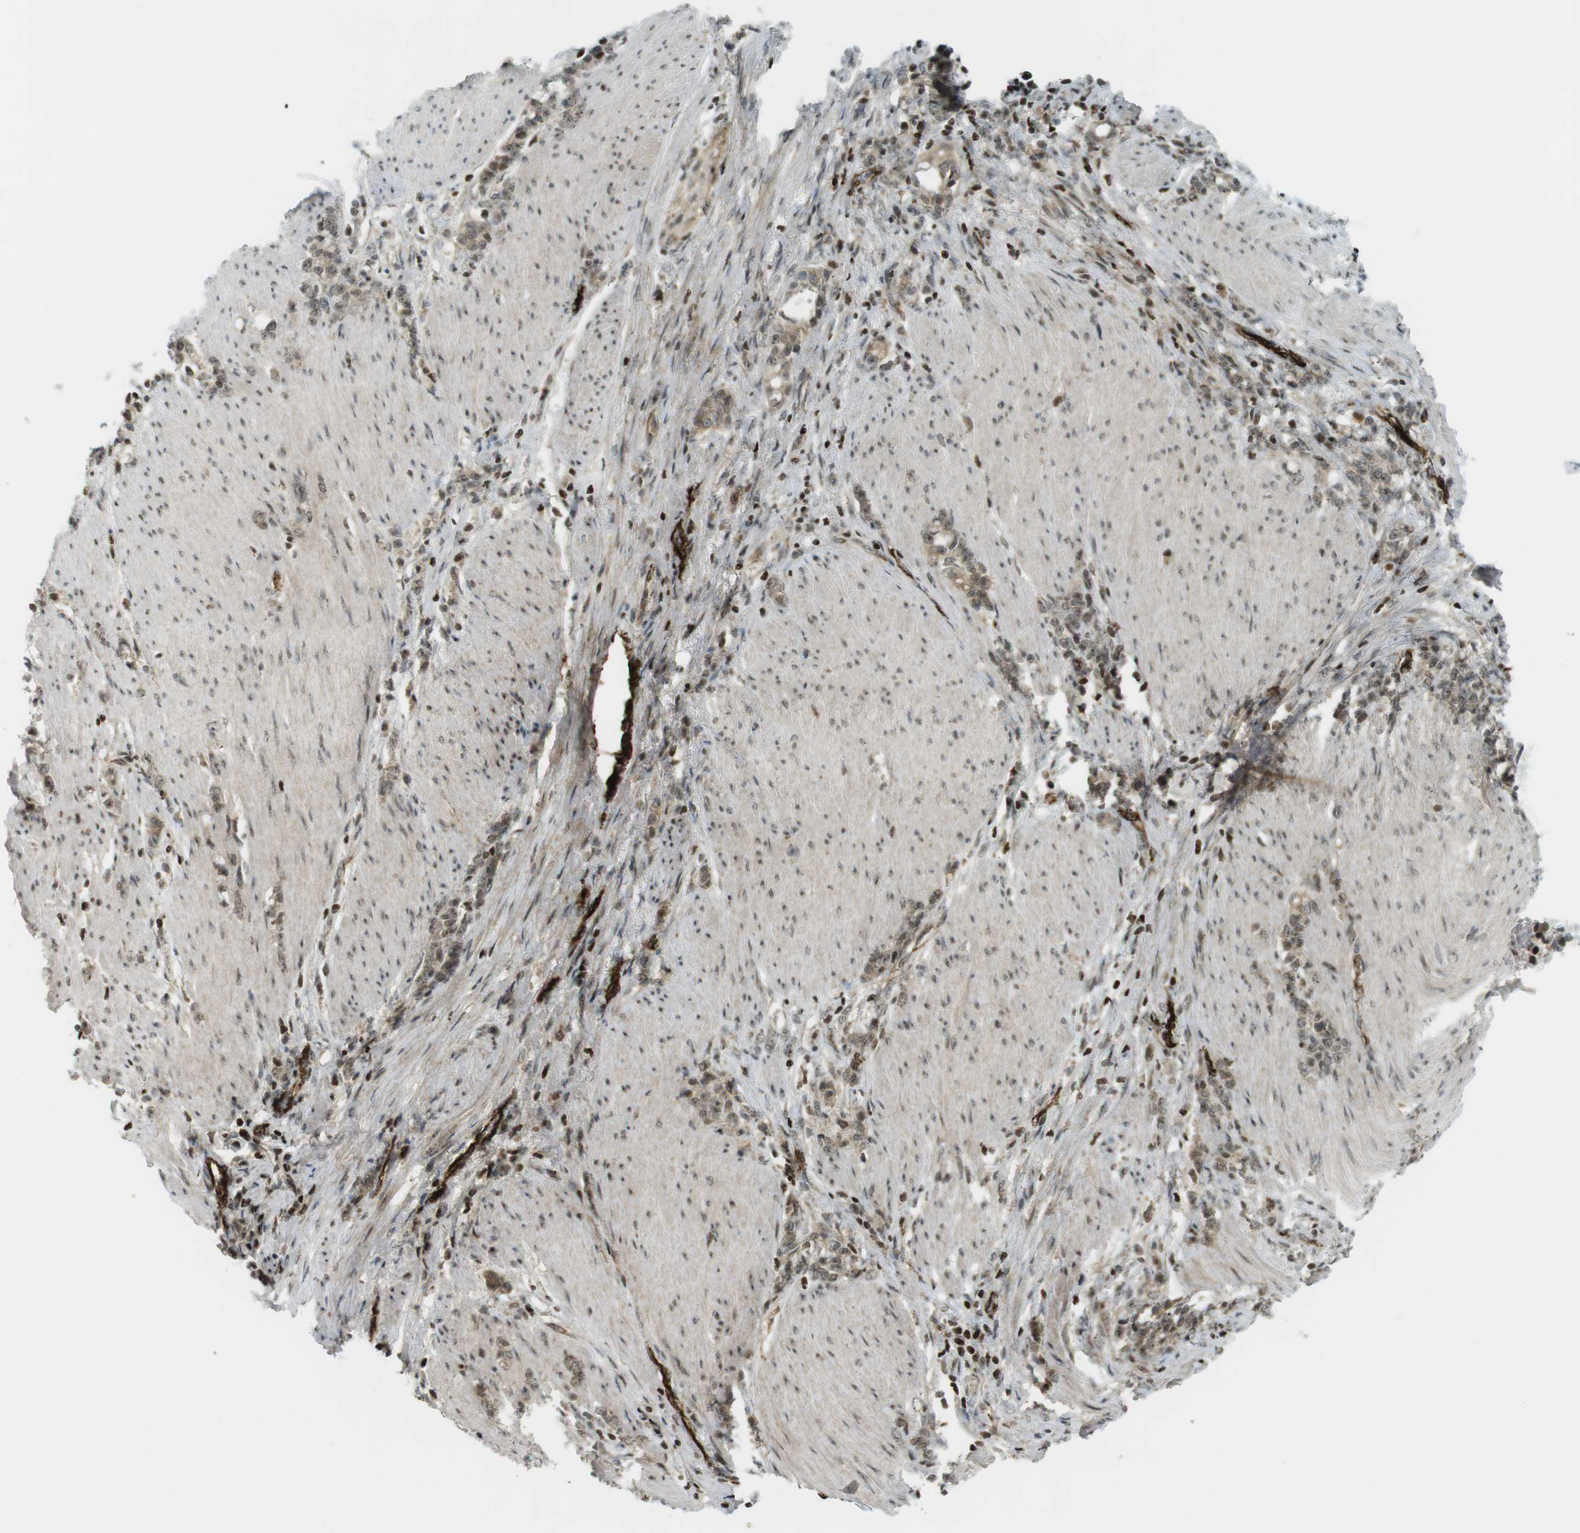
{"staining": {"intensity": "weak", "quantity": ">75%", "location": "cytoplasmic/membranous,nuclear"}, "tissue": "stomach cancer", "cell_type": "Tumor cells", "image_type": "cancer", "snomed": [{"axis": "morphology", "description": "Adenocarcinoma, NOS"}, {"axis": "topography", "description": "Stomach, lower"}], "caption": "Protein expression by immunohistochemistry shows weak cytoplasmic/membranous and nuclear expression in about >75% of tumor cells in stomach adenocarcinoma.", "gene": "PPP1R13B", "patient": {"sex": "male", "age": 88}}